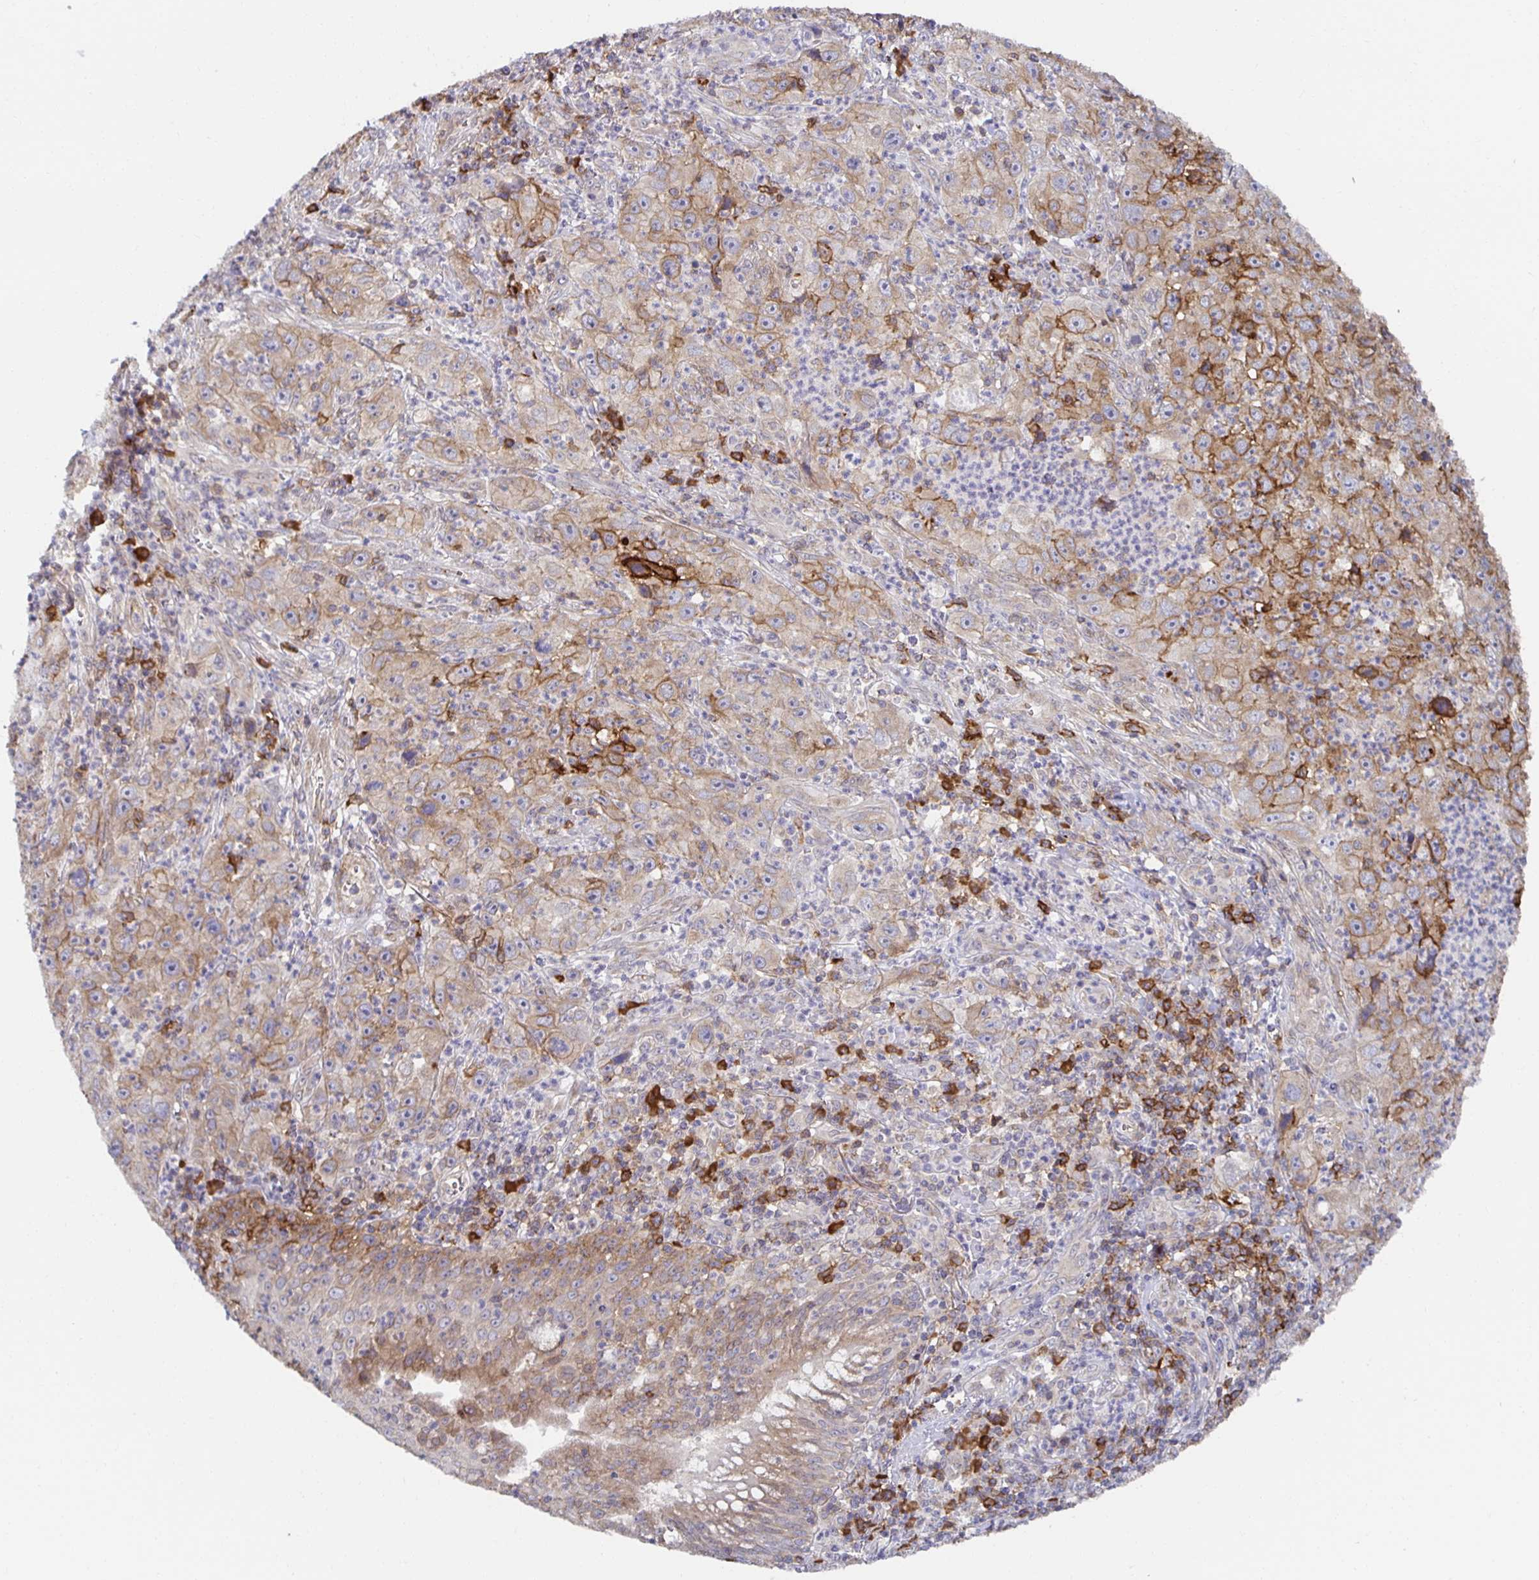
{"staining": {"intensity": "strong", "quantity": "25%-75%", "location": "cytoplasmic/membranous"}, "tissue": "lung cancer", "cell_type": "Tumor cells", "image_type": "cancer", "snomed": [{"axis": "morphology", "description": "Squamous cell carcinoma, NOS"}, {"axis": "topography", "description": "Lung"}], "caption": "IHC of lung squamous cell carcinoma shows high levels of strong cytoplasmic/membranous positivity in about 25%-75% of tumor cells.", "gene": "BAD", "patient": {"sex": "male", "age": 71}}